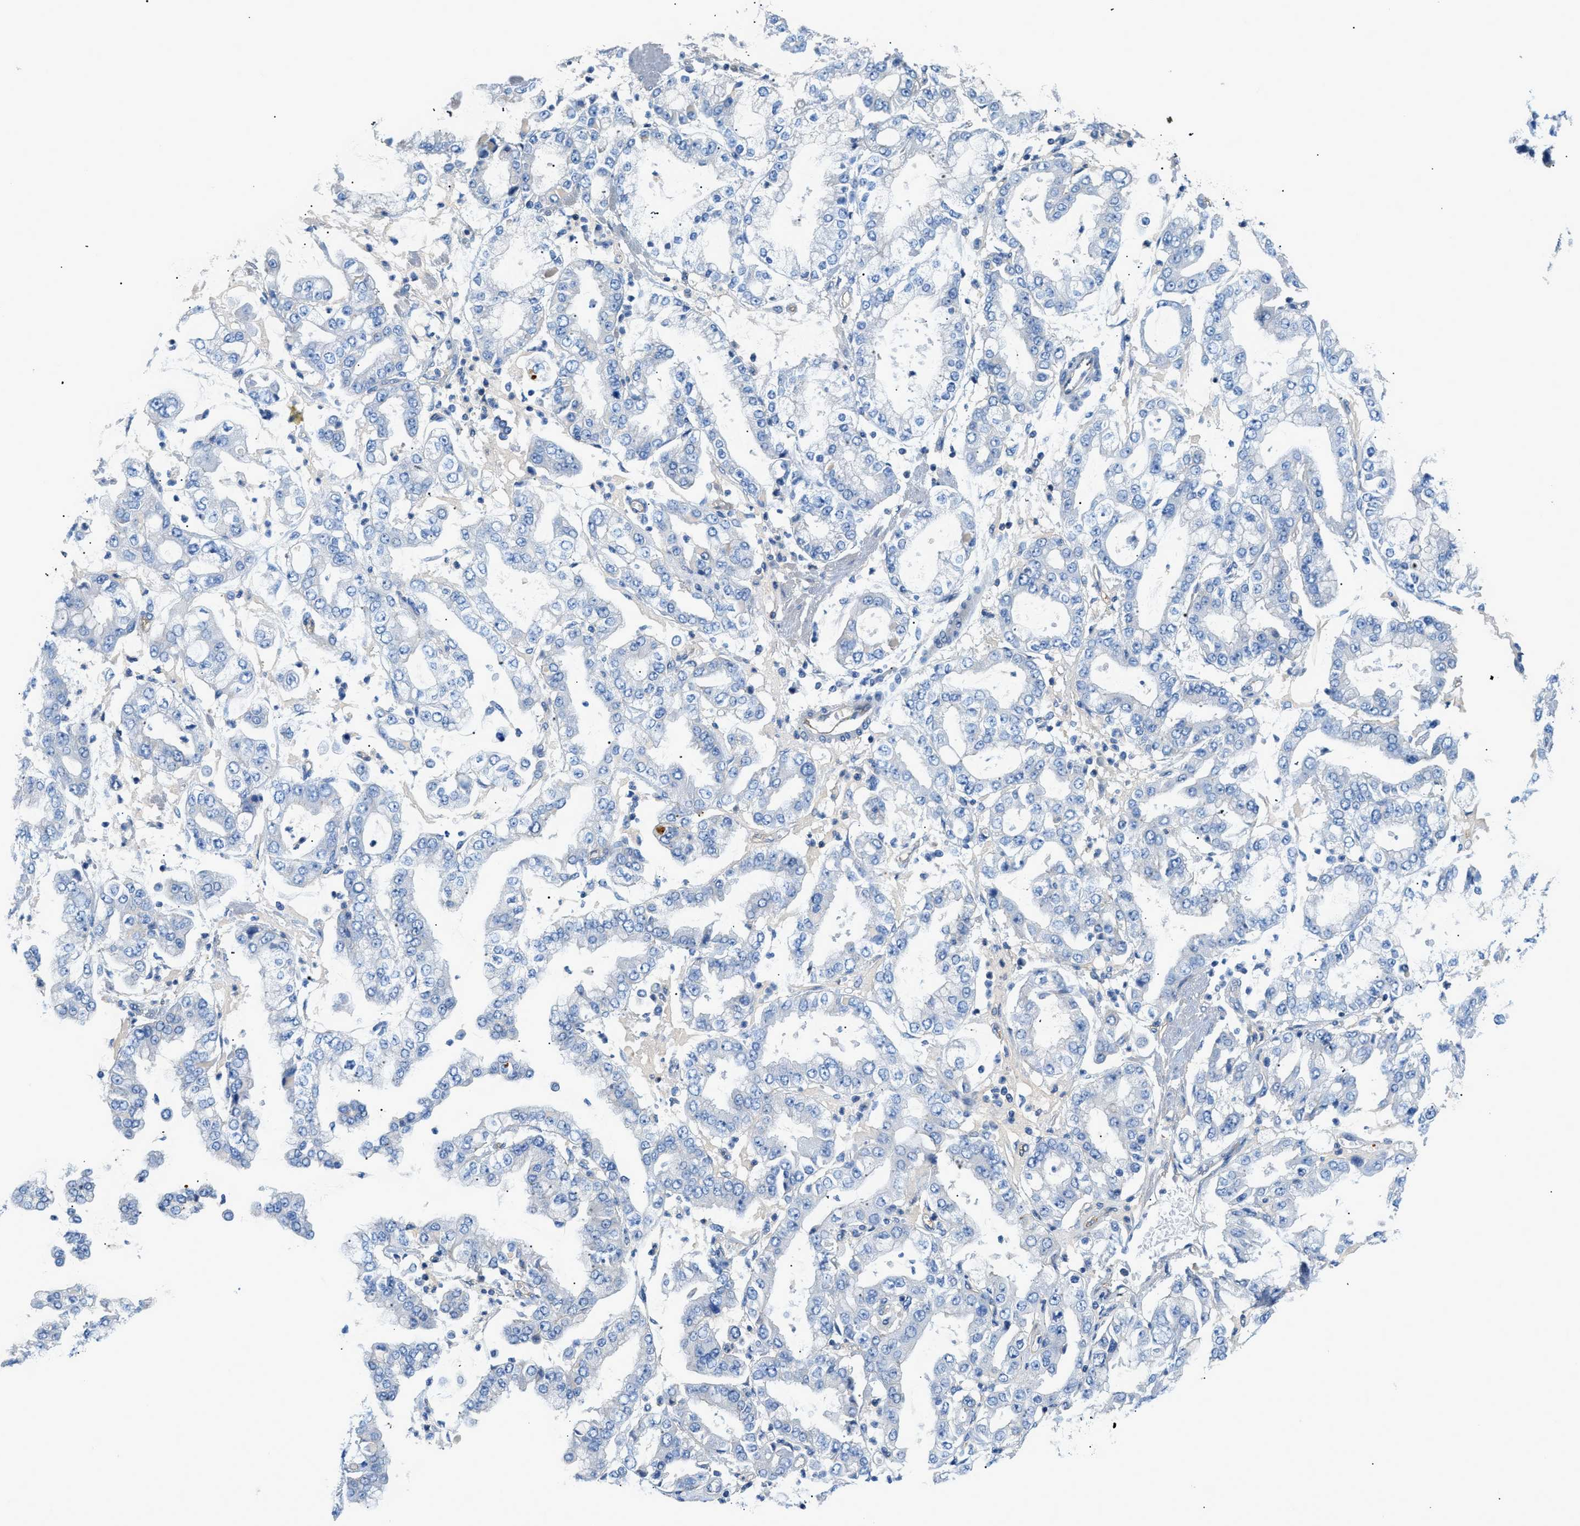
{"staining": {"intensity": "negative", "quantity": "none", "location": "none"}, "tissue": "stomach cancer", "cell_type": "Tumor cells", "image_type": "cancer", "snomed": [{"axis": "morphology", "description": "Adenocarcinoma, NOS"}, {"axis": "topography", "description": "Stomach"}], "caption": "Tumor cells show no significant staining in adenocarcinoma (stomach).", "gene": "ORAI1", "patient": {"sex": "male", "age": 76}}